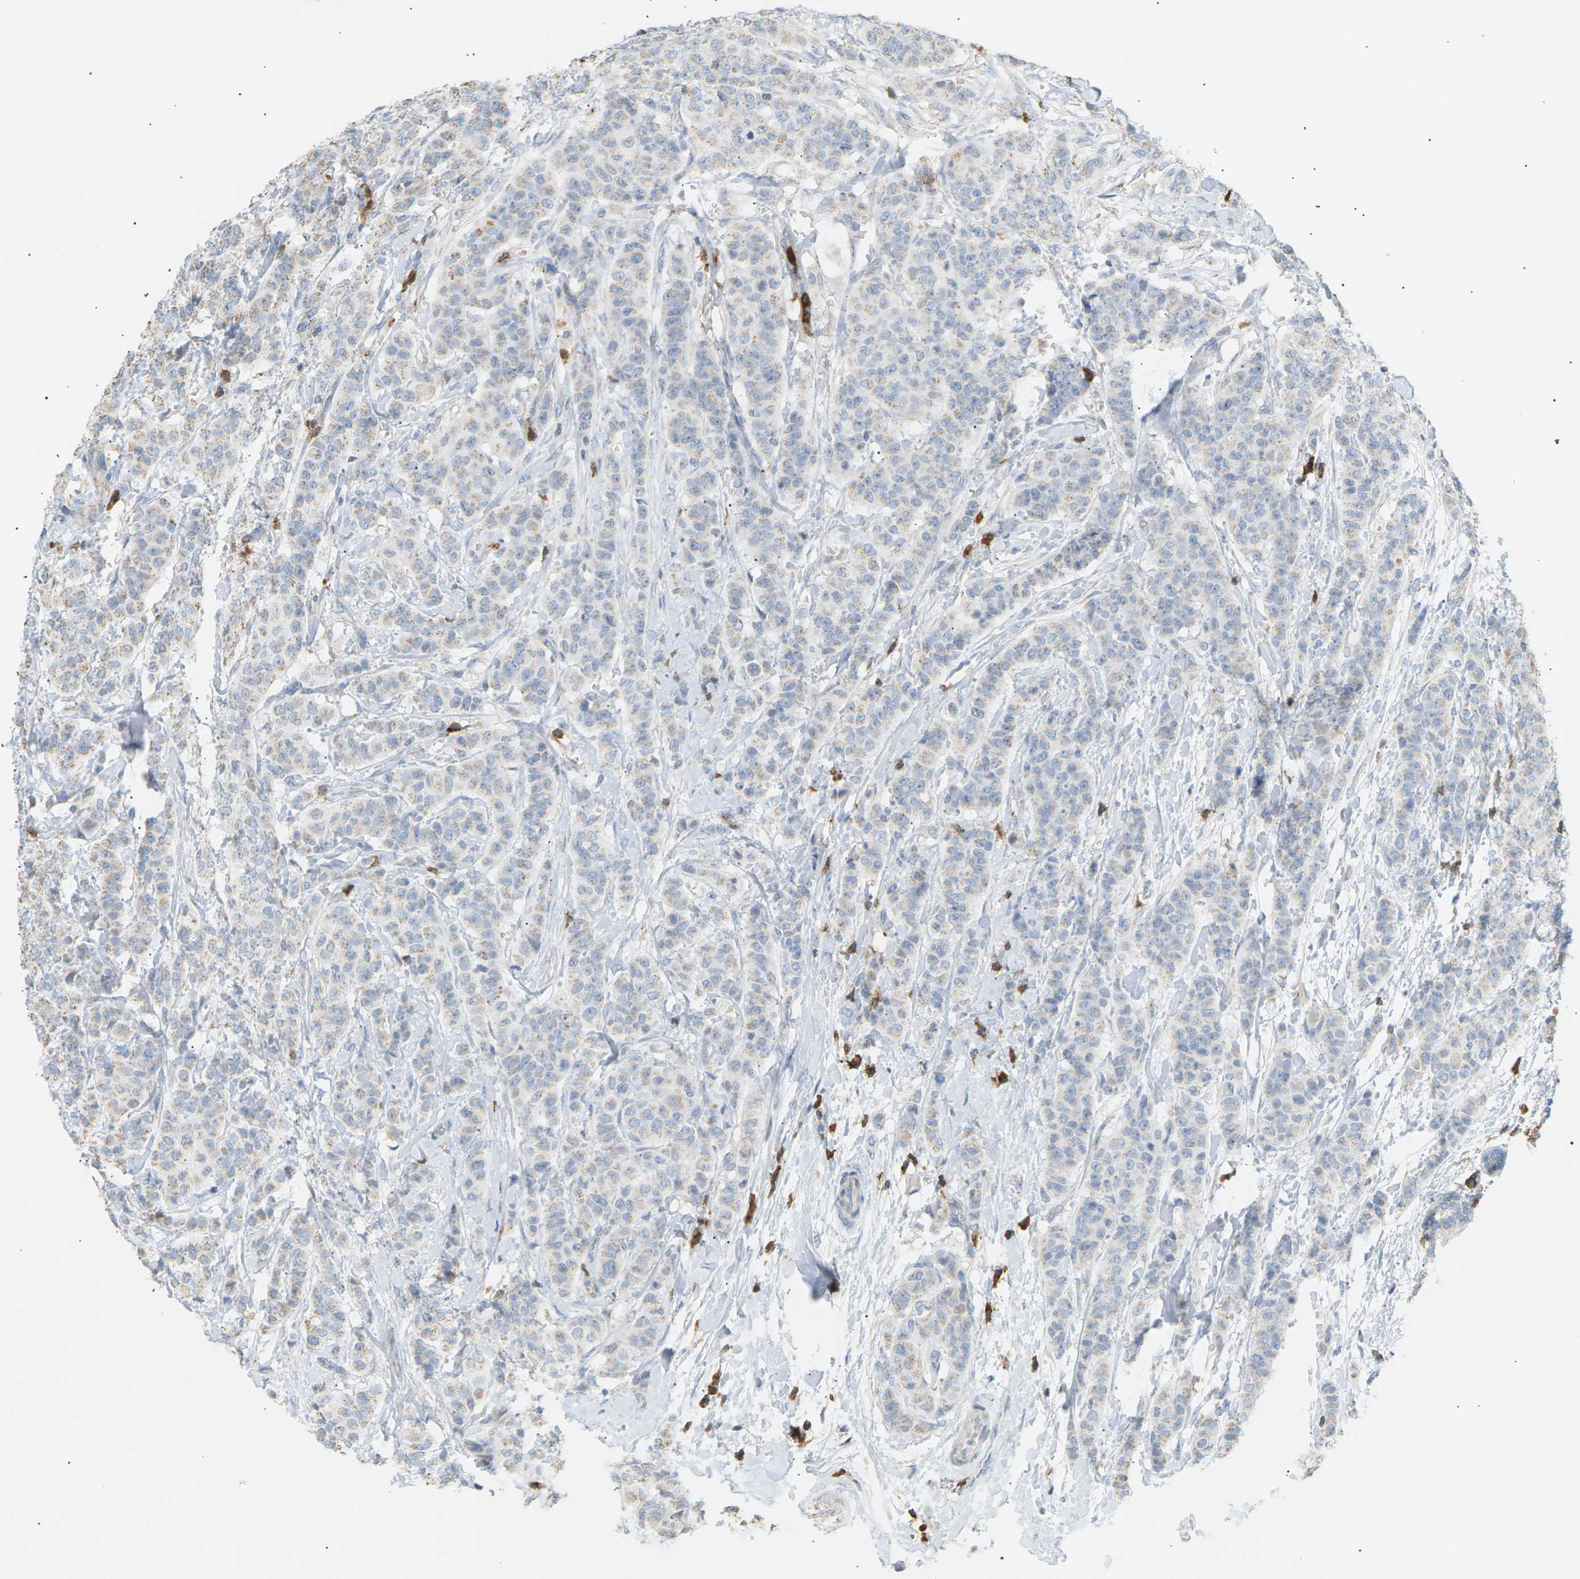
{"staining": {"intensity": "negative", "quantity": "none", "location": "none"}, "tissue": "breast cancer", "cell_type": "Tumor cells", "image_type": "cancer", "snomed": [{"axis": "morphology", "description": "Normal tissue, NOS"}, {"axis": "morphology", "description": "Duct carcinoma"}, {"axis": "topography", "description": "Breast"}], "caption": "DAB (3,3'-diaminobenzidine) immunohistochemical staining of intraductal carcinoma (breast) demonstrates no significant expression in tumor cells. (Immunohistochemistry, brightfield microscopy, high magnification).", "gene": "LIME1", "patient": {"sex": "female", "age": 40}}